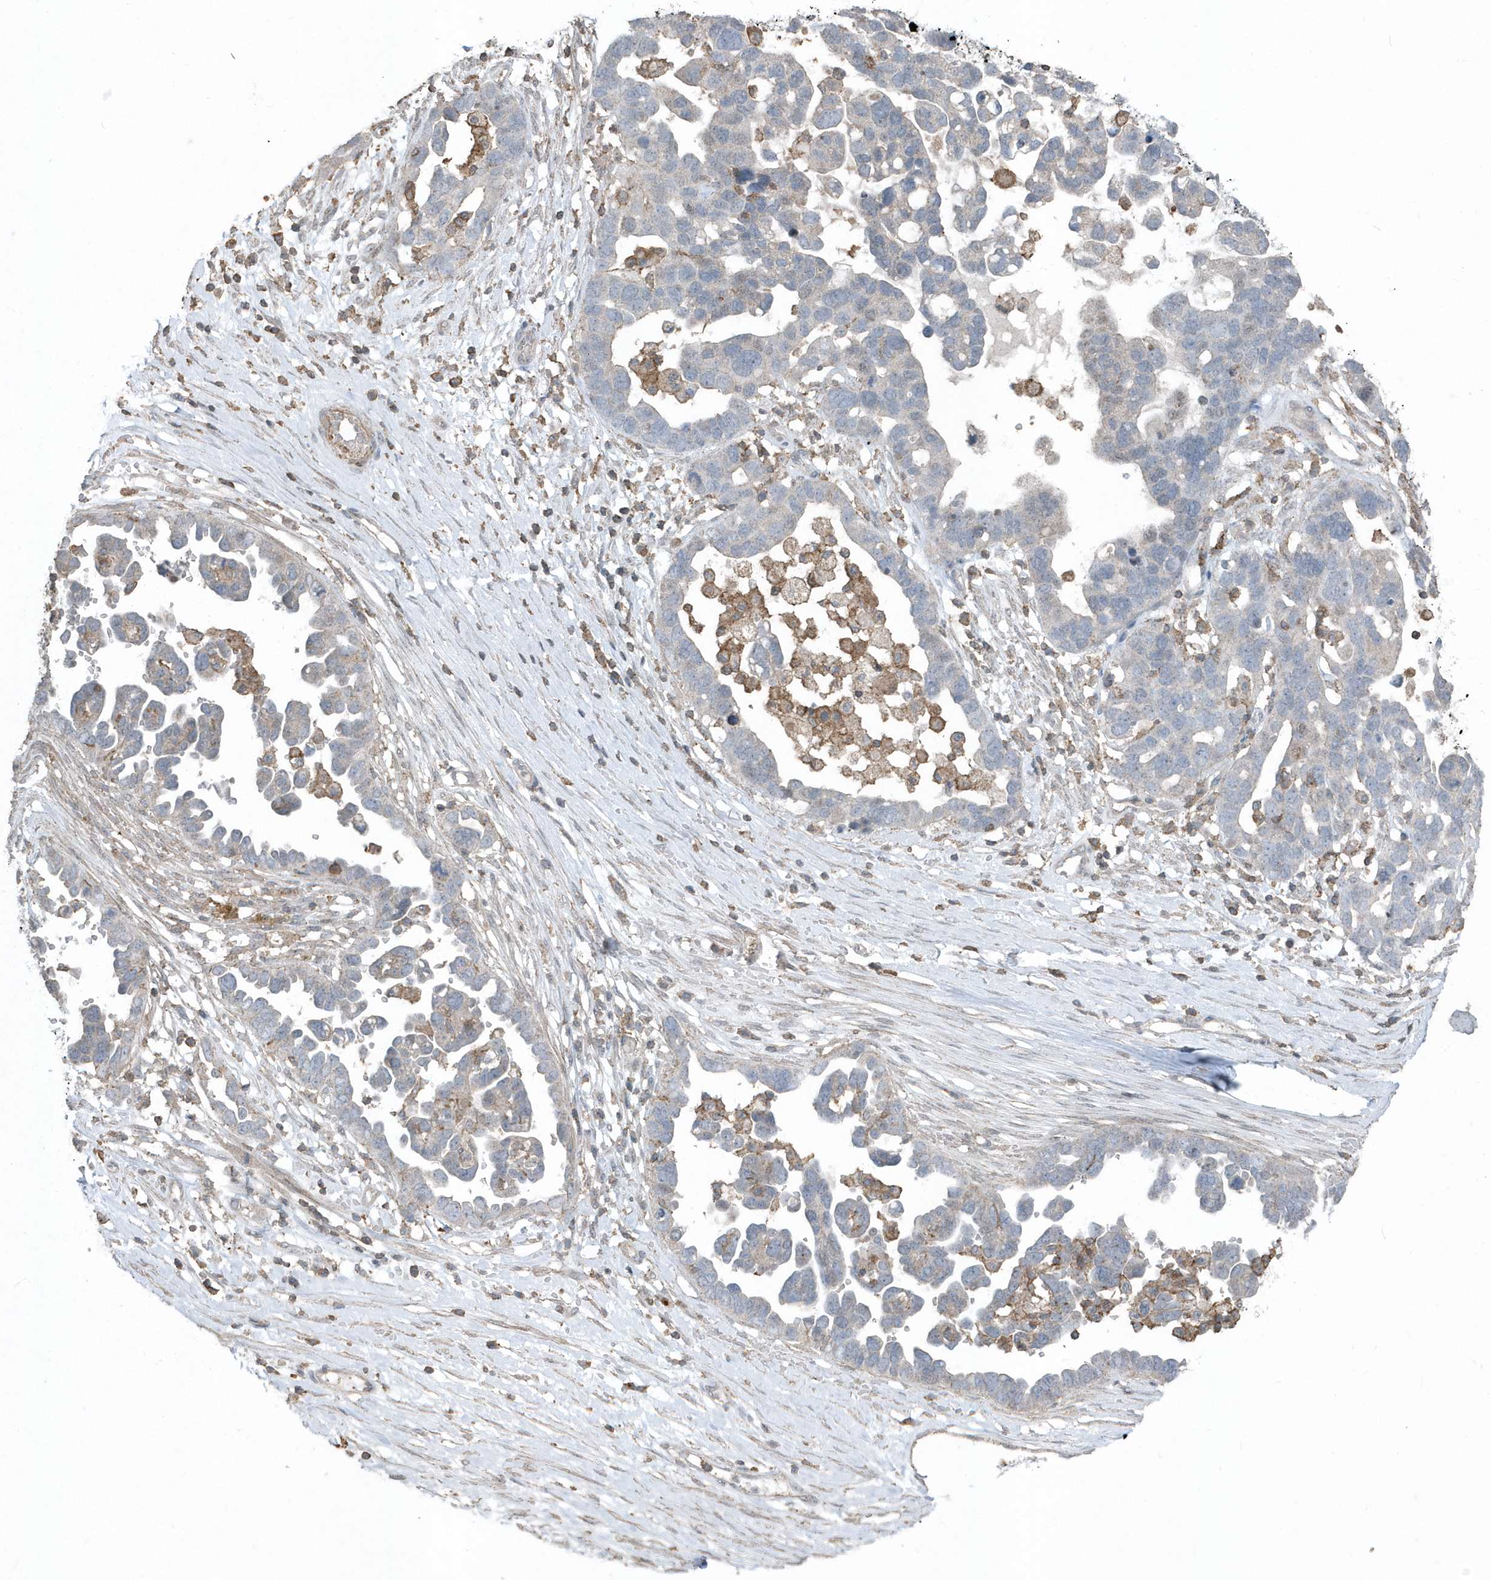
{"staining": {"intensity": "negative", "quantity": "none", "location": "none"}, "tissue": "ovarian cancer", "cell_type": "Tumor cells", "image_type": "cancer", "snomed": [{"axis": "morphology", "description": "Cystadenocarcinoma, serous, NOS"}, {"axis": "topography", "description": "Ovary"}], "caption": "IHC of human serous cystadenocarcinoma (ovarian) demonstrates no staining in tumor cells.", "gene": "ACTC1", "patient": {"sex": "female", "age": 54}}